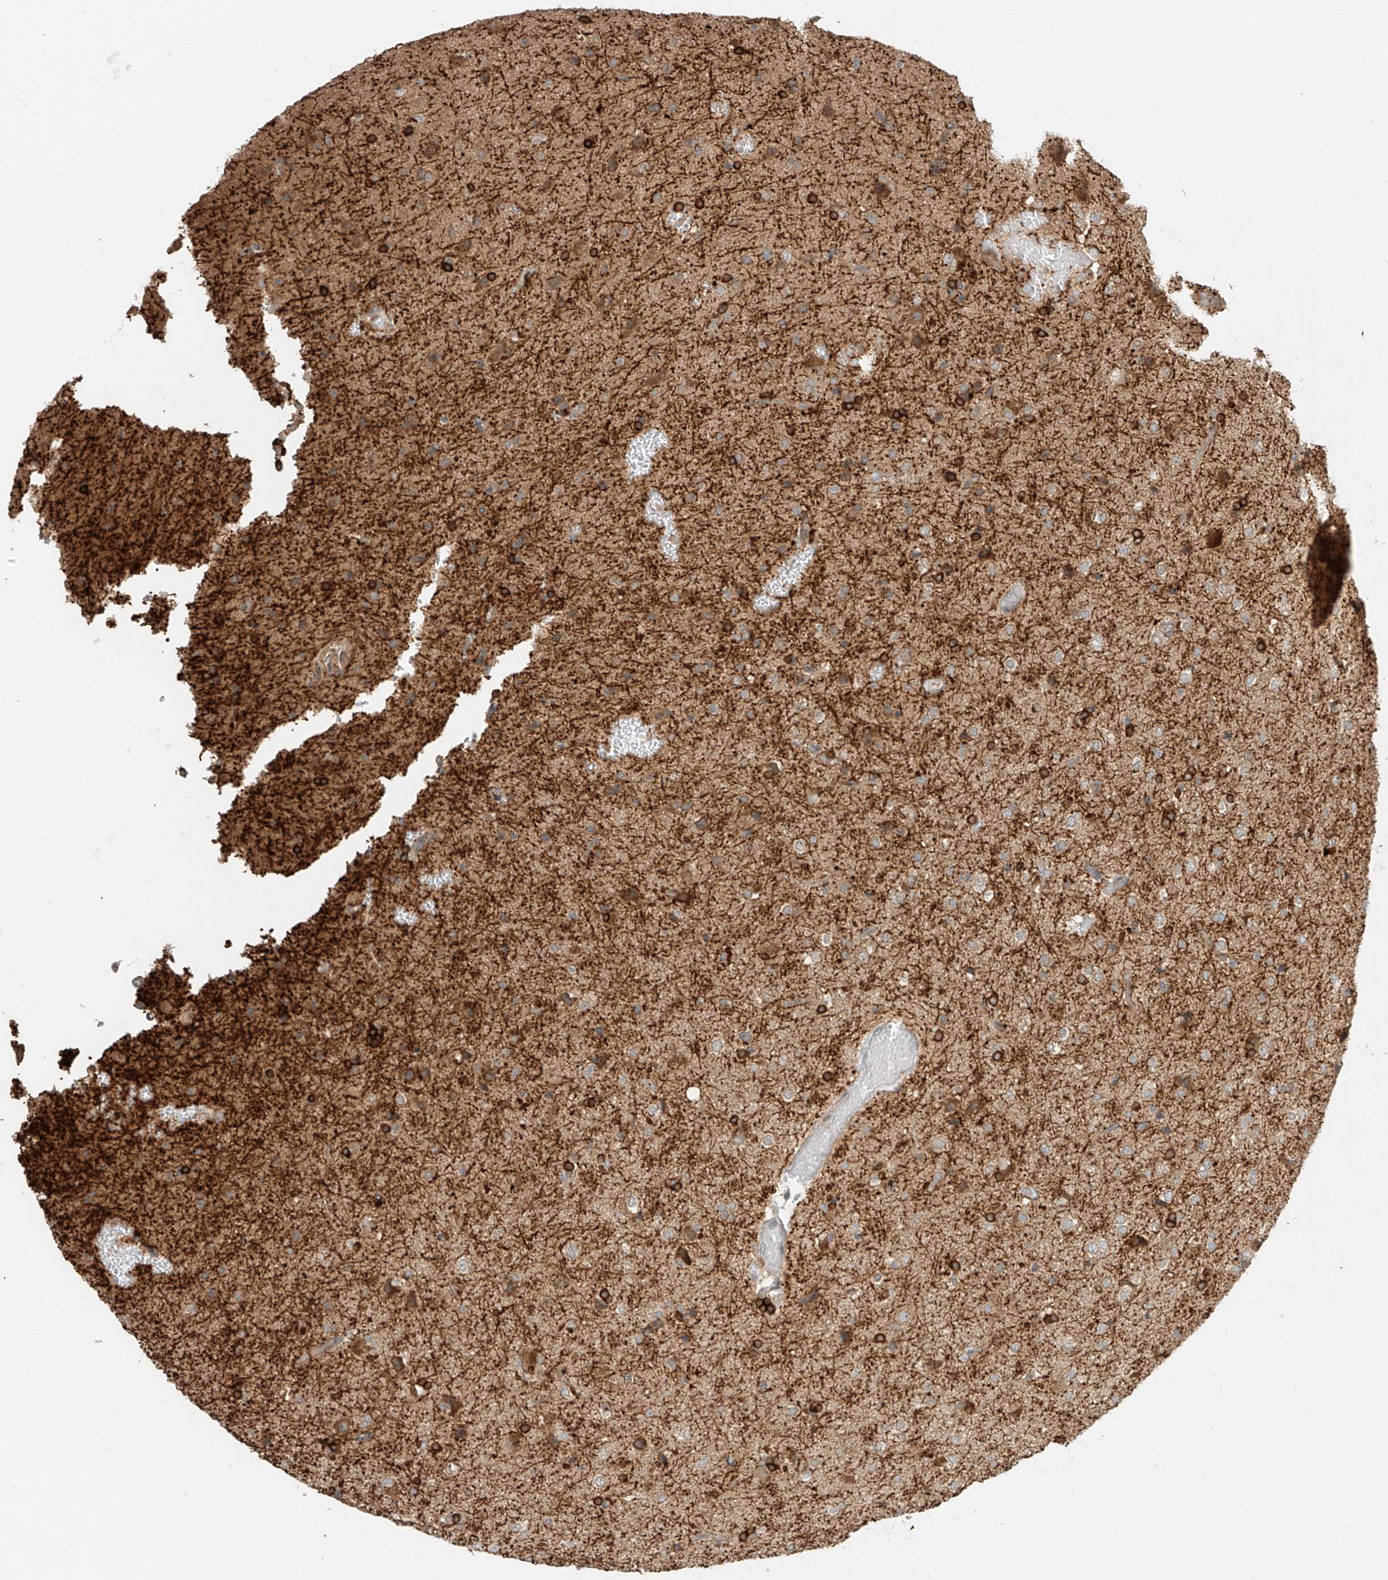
{"staining": {"intensity": "negative", "quantity": "none", "location": "none"}, "tissue": "glioma", "cell_type": "Tumor cells", "image_type": "cancer", "snomed": [{"axis": "morphology", "description": "Glioma, malignant, Low grade"}, {"axis": "topography", "description": "Brain"}], "caption": "This micrograph is of low-grade glioma (malignant) stained with immunohistochemistry (IHC) to label a protein in brown with the nuclei are counter-stained blue. There is no staining in tumor cells. The staining is performed using DAB brown chromogen with nuclei counter-stained in using hematoxylin.", "gene": "CEP162", "patient": {"sex": "male", "age": 65}}